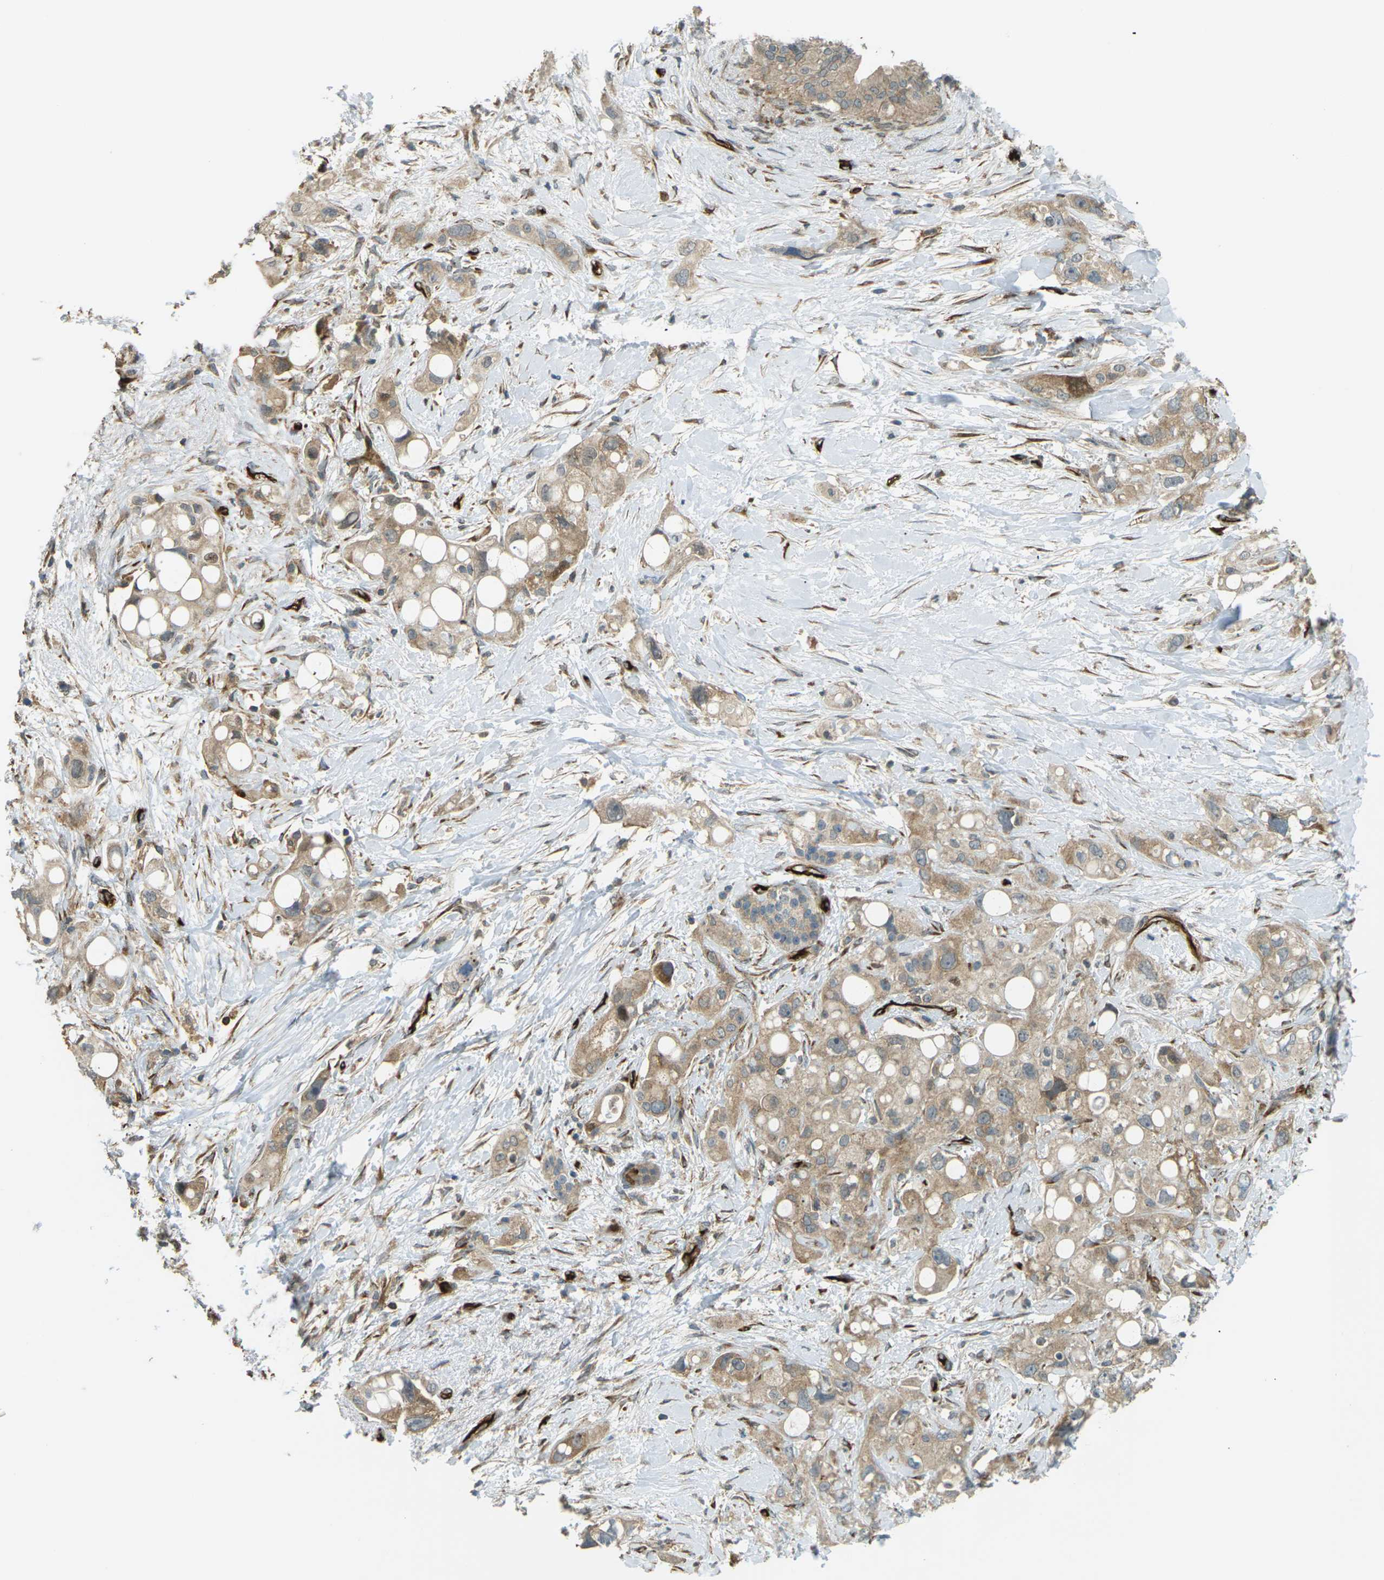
{"staining": {"intensity": "moderate", "quantity": ">75%", "location": "cytoplasmic/membranous"}, "tissue": "pancreatic cancer", "cell_type": "Tumor cells", "image_type": "cancer", "snomed": [{"axis": "morphology", "description": "Adenocarcinoma, NOS"}, {"axis": "topography", "description": "Pancreas"}], "caption": "The histopathology image exhibits a brown stain indicating the presence of a protein in the cytoplasmic/membranous of tumor cells in adenocarcinoma (pancreatic).", "gene": "S1PR1", "patient": {"sex": "female", "age": 56}}